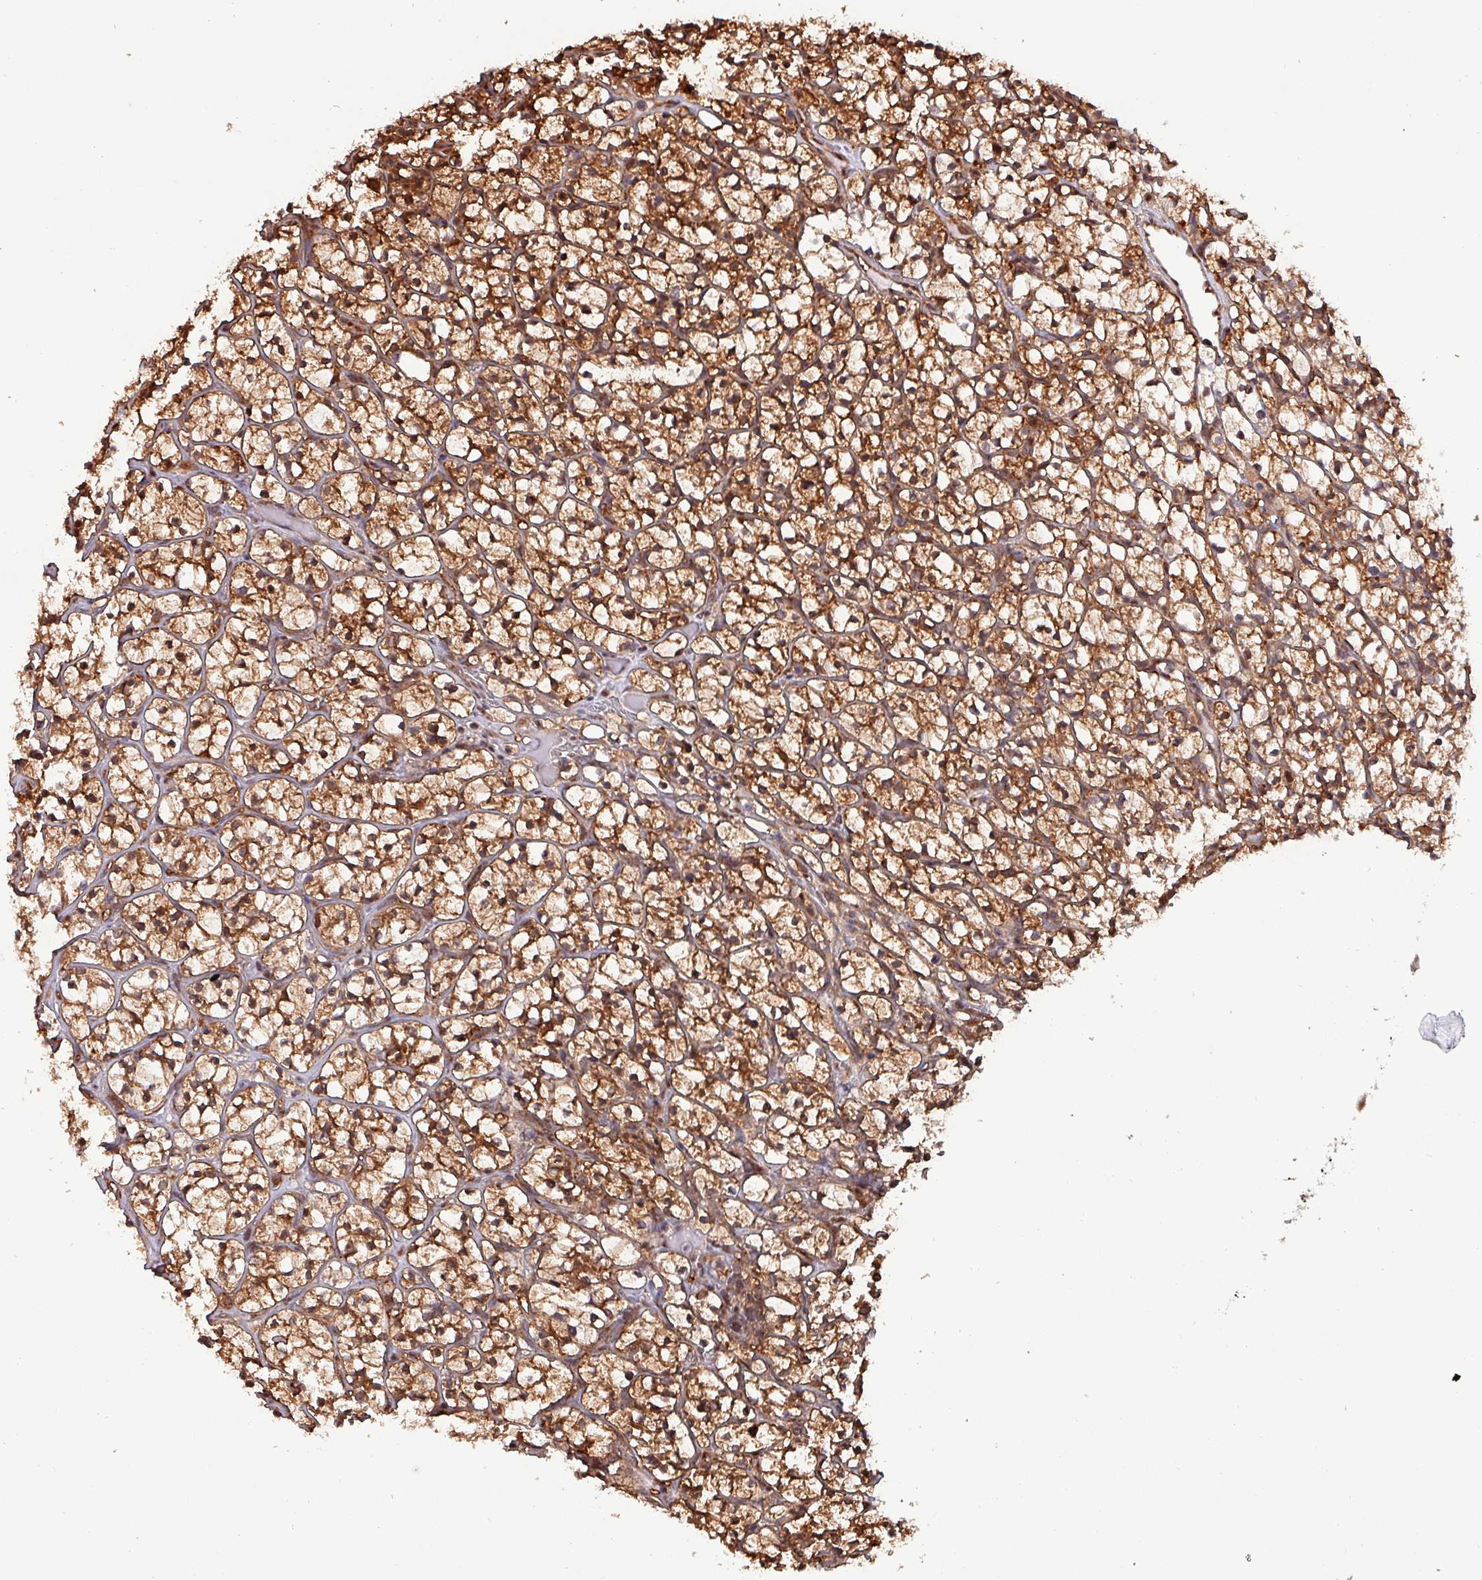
{"staining": {"intensity": "strong", "quantity": ">75%", "location": "cytoplasmic/membranous,nuclear"}, "tissue": "renal cancer", "cell_type": "Tumor cells", "image_type": "cancer", "snomed": [{"axis": "morphology", "description": "Adenocarcinoma, NOS"}, {"axis": "topography", "description": "Kidney"}], "caption": "Tumor cells reveal strong cytoplasmic/membranous and nuclear expression in approximately >75% of cells in adenocarcinoma (renal).", "gene": "PSMB8", "patient": {"sex": "female", "age": 64}}